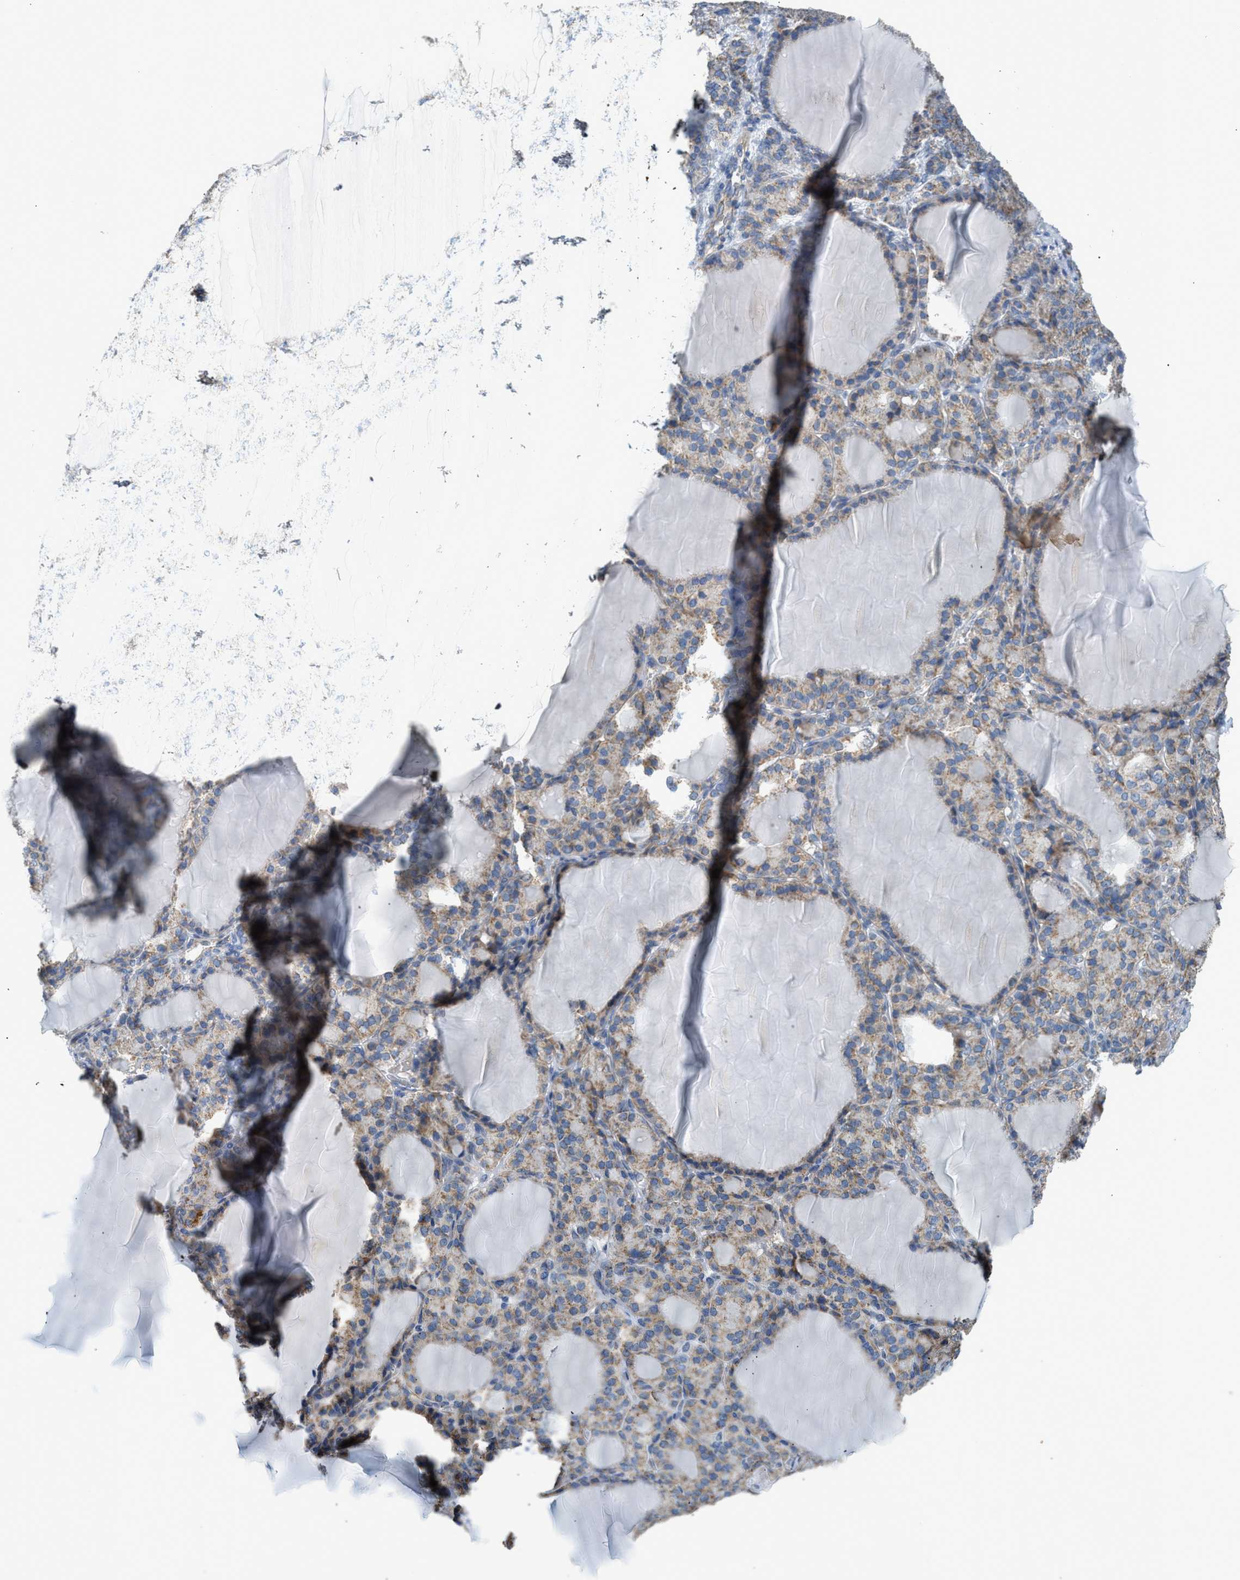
{"staining": {"intensity": "moderate", "quantity": "25%-75%", "location": "cytoplasmic/membranous"}, "tissue": "thyroid gland", "cell_type": "Glandular cells", "image_type": "normal", "snomed": [{"axis": "morphology", "description": "Normal tissue, NOS"}, {"axis": "topography", "description": "Thyroid gland"}], "caption": "Thyroid gland stained with IHC shows moderate cytoplasmic/membranous expression in approximately 25%-75% of glandular cells. The staining is performed using DAB (3,3'-diaminobenzidine) brown chromogen to label protein expression. The nuclei are counter-stained blue using hematoxylin.", "gene": "GOT2", "patient": {"sex": "female", "age": 28}}